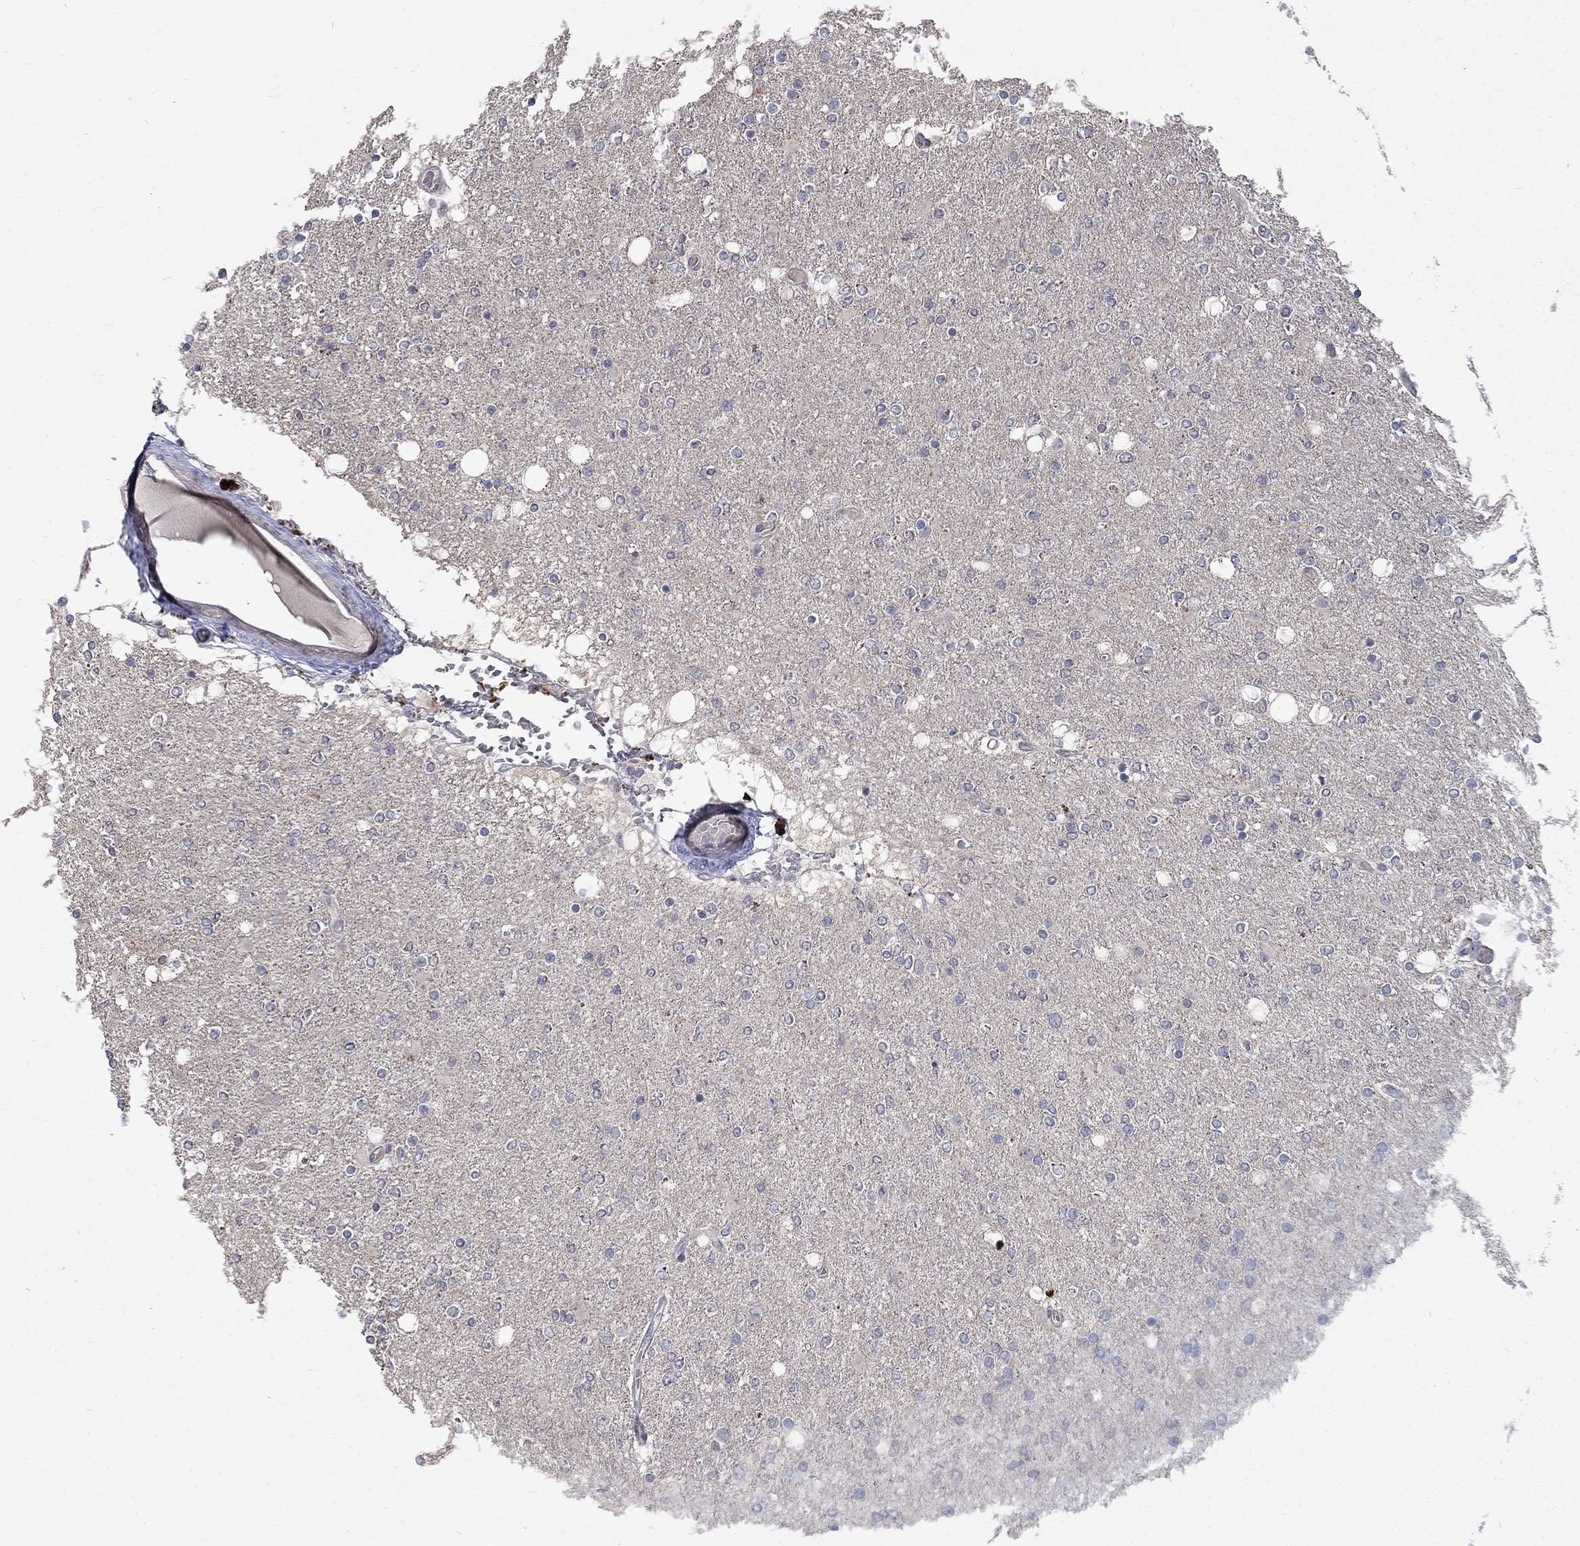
{"staining": {"intensity": "negative", "quantity": "none", "location": "none"}, "tissue": "glioma", "cell_type": "Tumor cells", "image_type": "cancer", "snomed": [{"axis": "morphology", "description": "Glioma, malignant, High grade"}, {"axis": "topography", "description": "Cerebral cortex"}], "caption": "The histopathology image demonstrates no significant expression in tumor cells of malignant glioma (high-grade).", "gene": "FAM3B", "patient": {"sex": "male", "age": 70}}